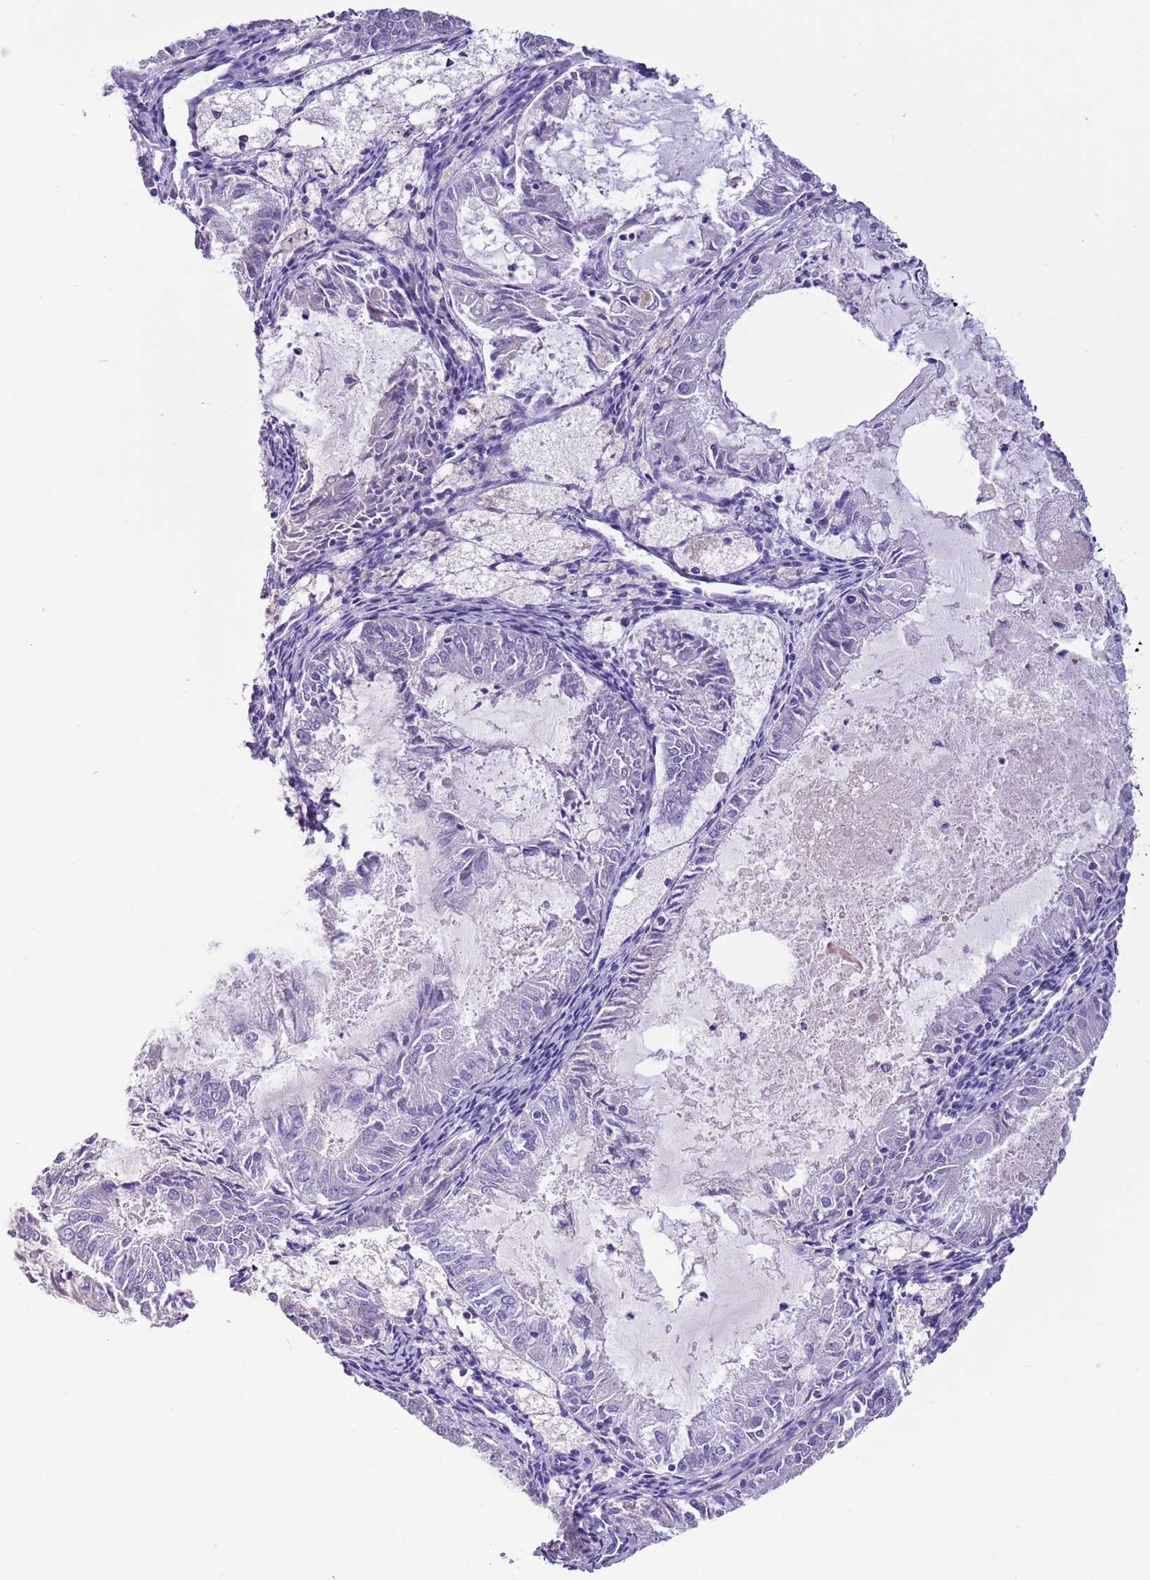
{"staining": {"intensity": "negative", "quantity": "none", "location": "none"}, "tissue": "endometrial cancer", "cell_type": "Tumor cells", "image_type": "cancer", "snomed": [{"axis": "morphology", "description": "Adenocarcinoma, NOS"}, {"axis": "topography", "description": "Endometrium"}], "caption": "A photomicrograph of endometrial cancer (adenocarcinoma) stained for a protein displays no brown staining in tumor cells.", "gene": "TBC1D10B", "patient": {"sex": "female", "age": 57}}